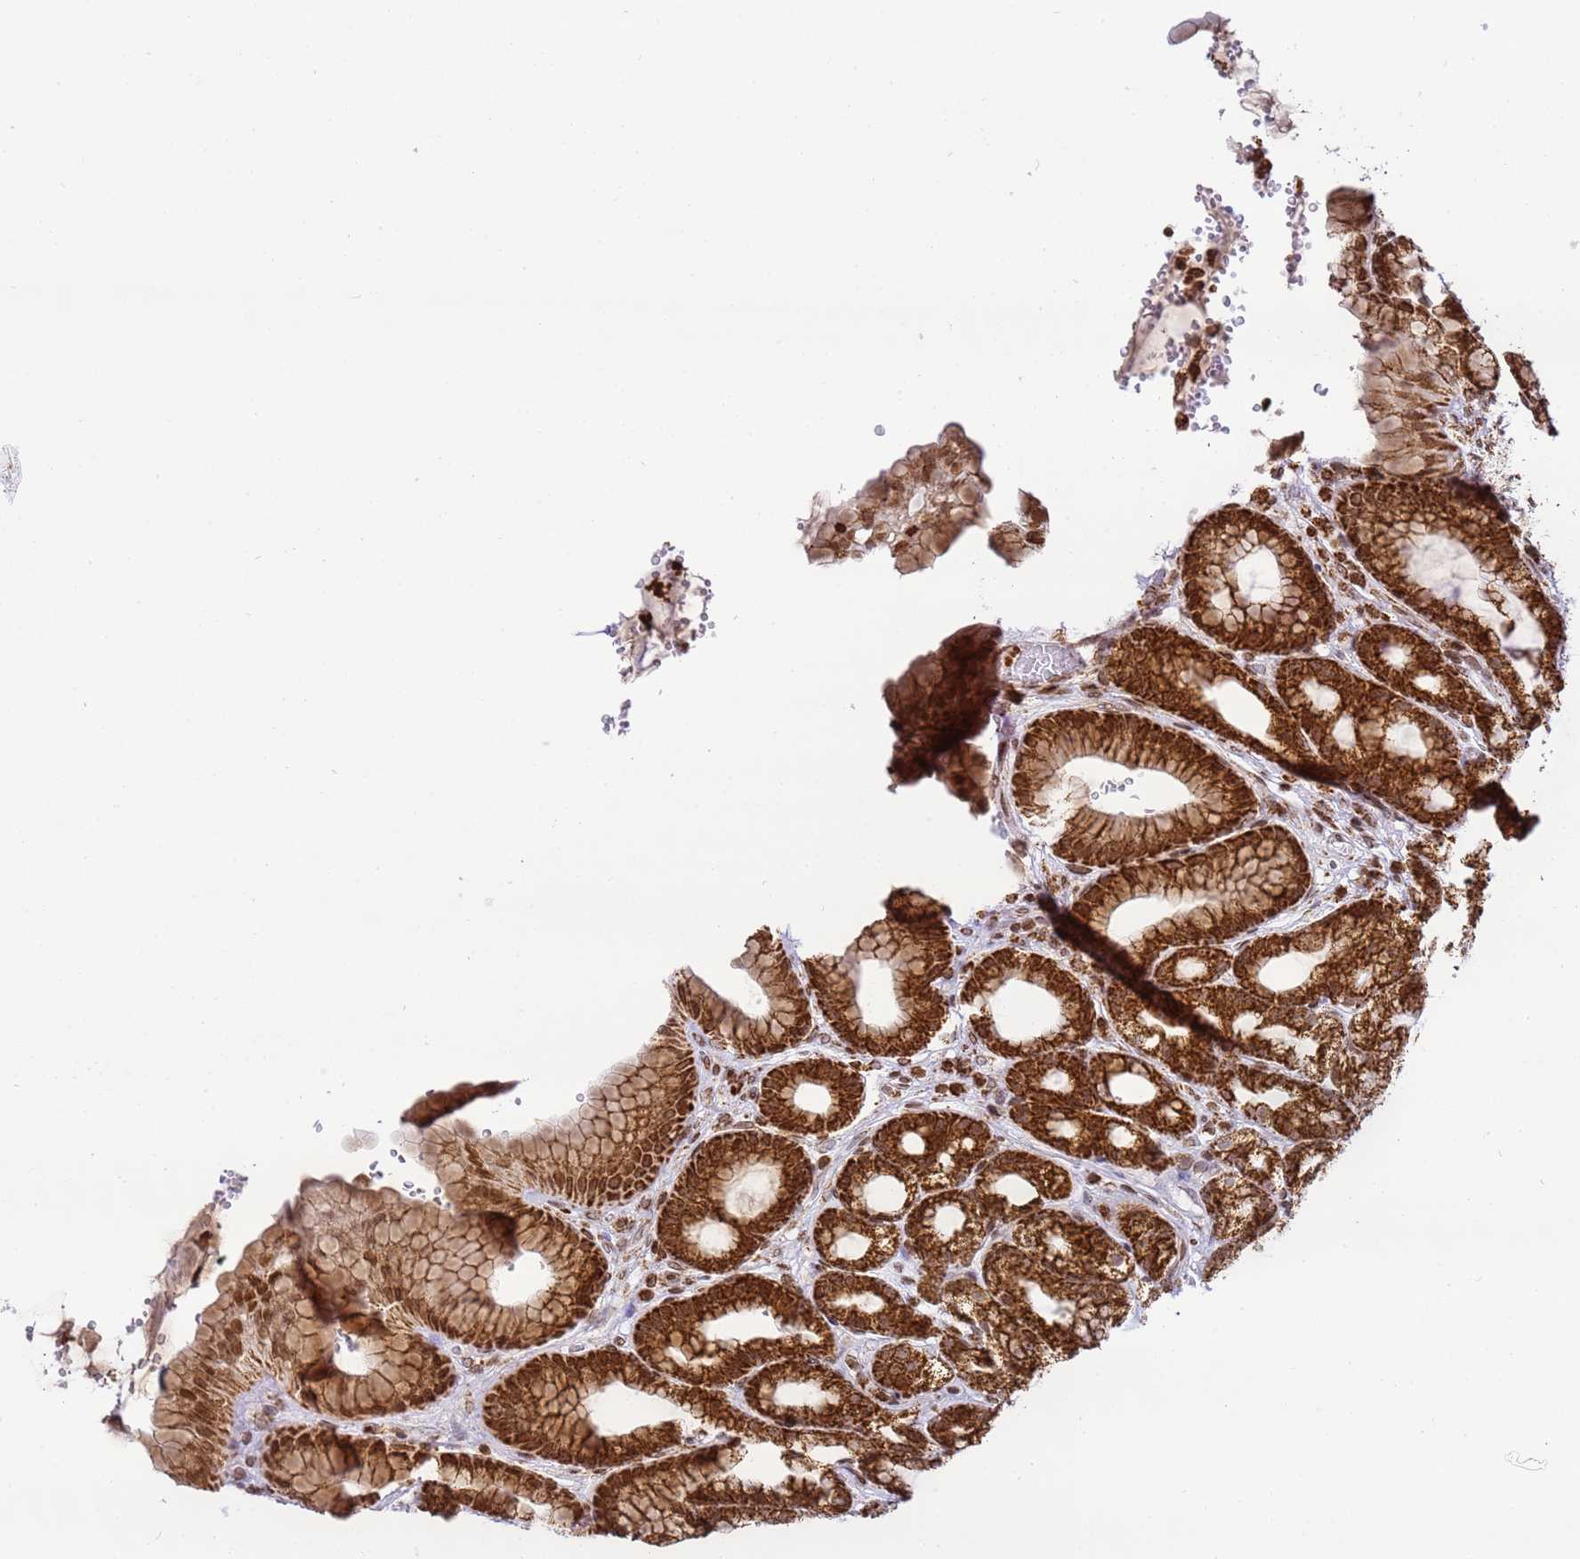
{"staining": {"intensity": "strong", "quantity": ">75%", "location": "cytoplasmic/membranous"}, "tissue": "stomach", "cell_type": "Glandular cells", "image_type": "normal", "snomed": [{"axis": "morphology", "description": "Normal tissue, NOS"}, {"axis": "morphology", "description": "Adenocarcinoma, NOS"}, {"axis": "topography", "description": "Stomach"}], "caption": "Immunohistochemistry (IHC) photomicrograph of benign human stomach stained for a protein (brown), which displays high levels of strong cytoplasmic/membranous staining in approximately >75% of glandular cells.", "gene": "HSPE1", "patient": {"sex": "male", "age": 57}}